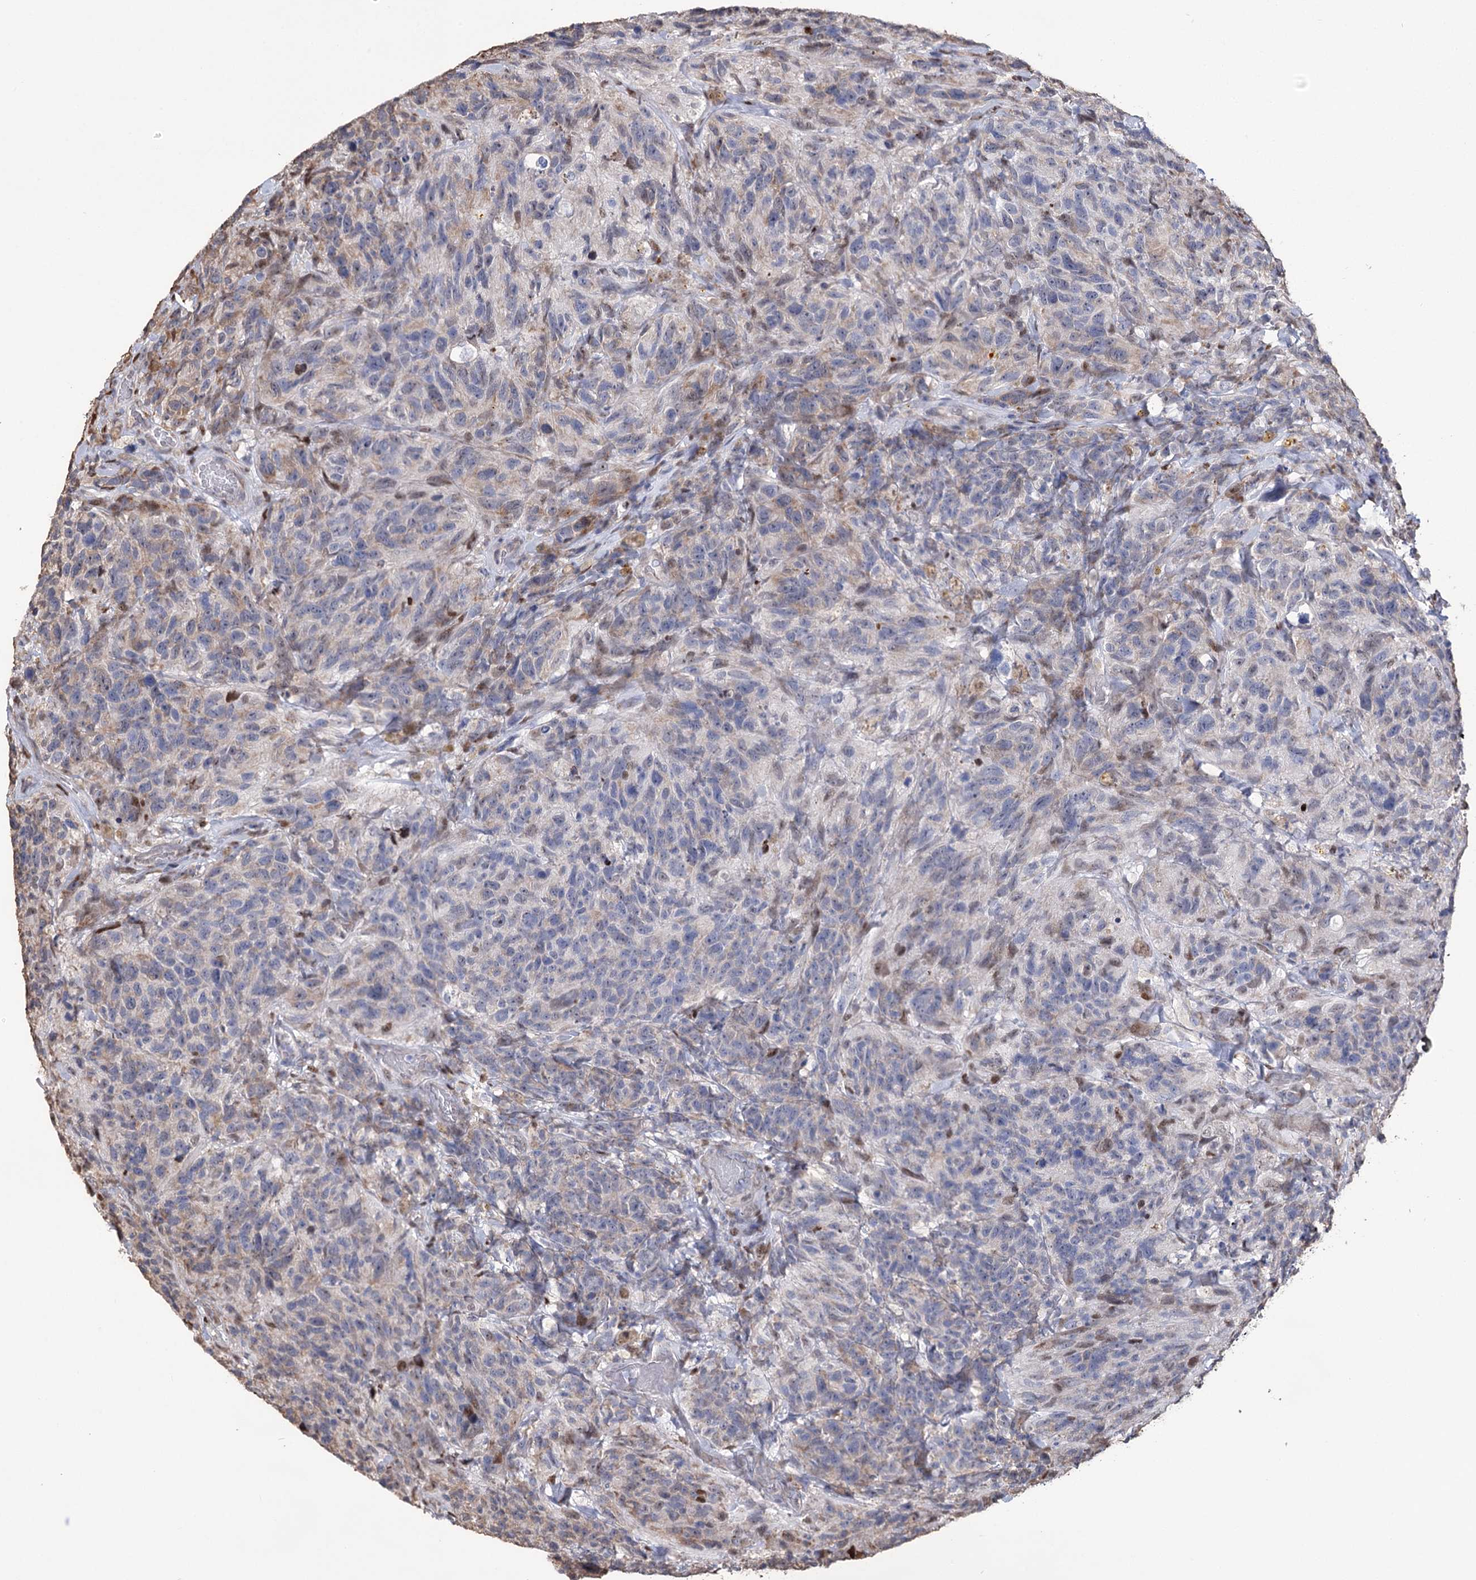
{"staining": {"intensity": "weak", "quantity": "<25%", "location": "nuclear"}, "tissue": "glioma", "cell_type": "Tumor cells", "image_type": "cancer", "snomed": [{"axis": "morphology", "description": "Glioma, malignant, High grade"}, {"axis": "topography", "description": "Brain"}], "caption": "Protein analysis of high-grade glioma (malignant) exhibits no significant expression in tumor cells.", "gene": "NFU1", "patient": {"sex": "male", "age": 69}}